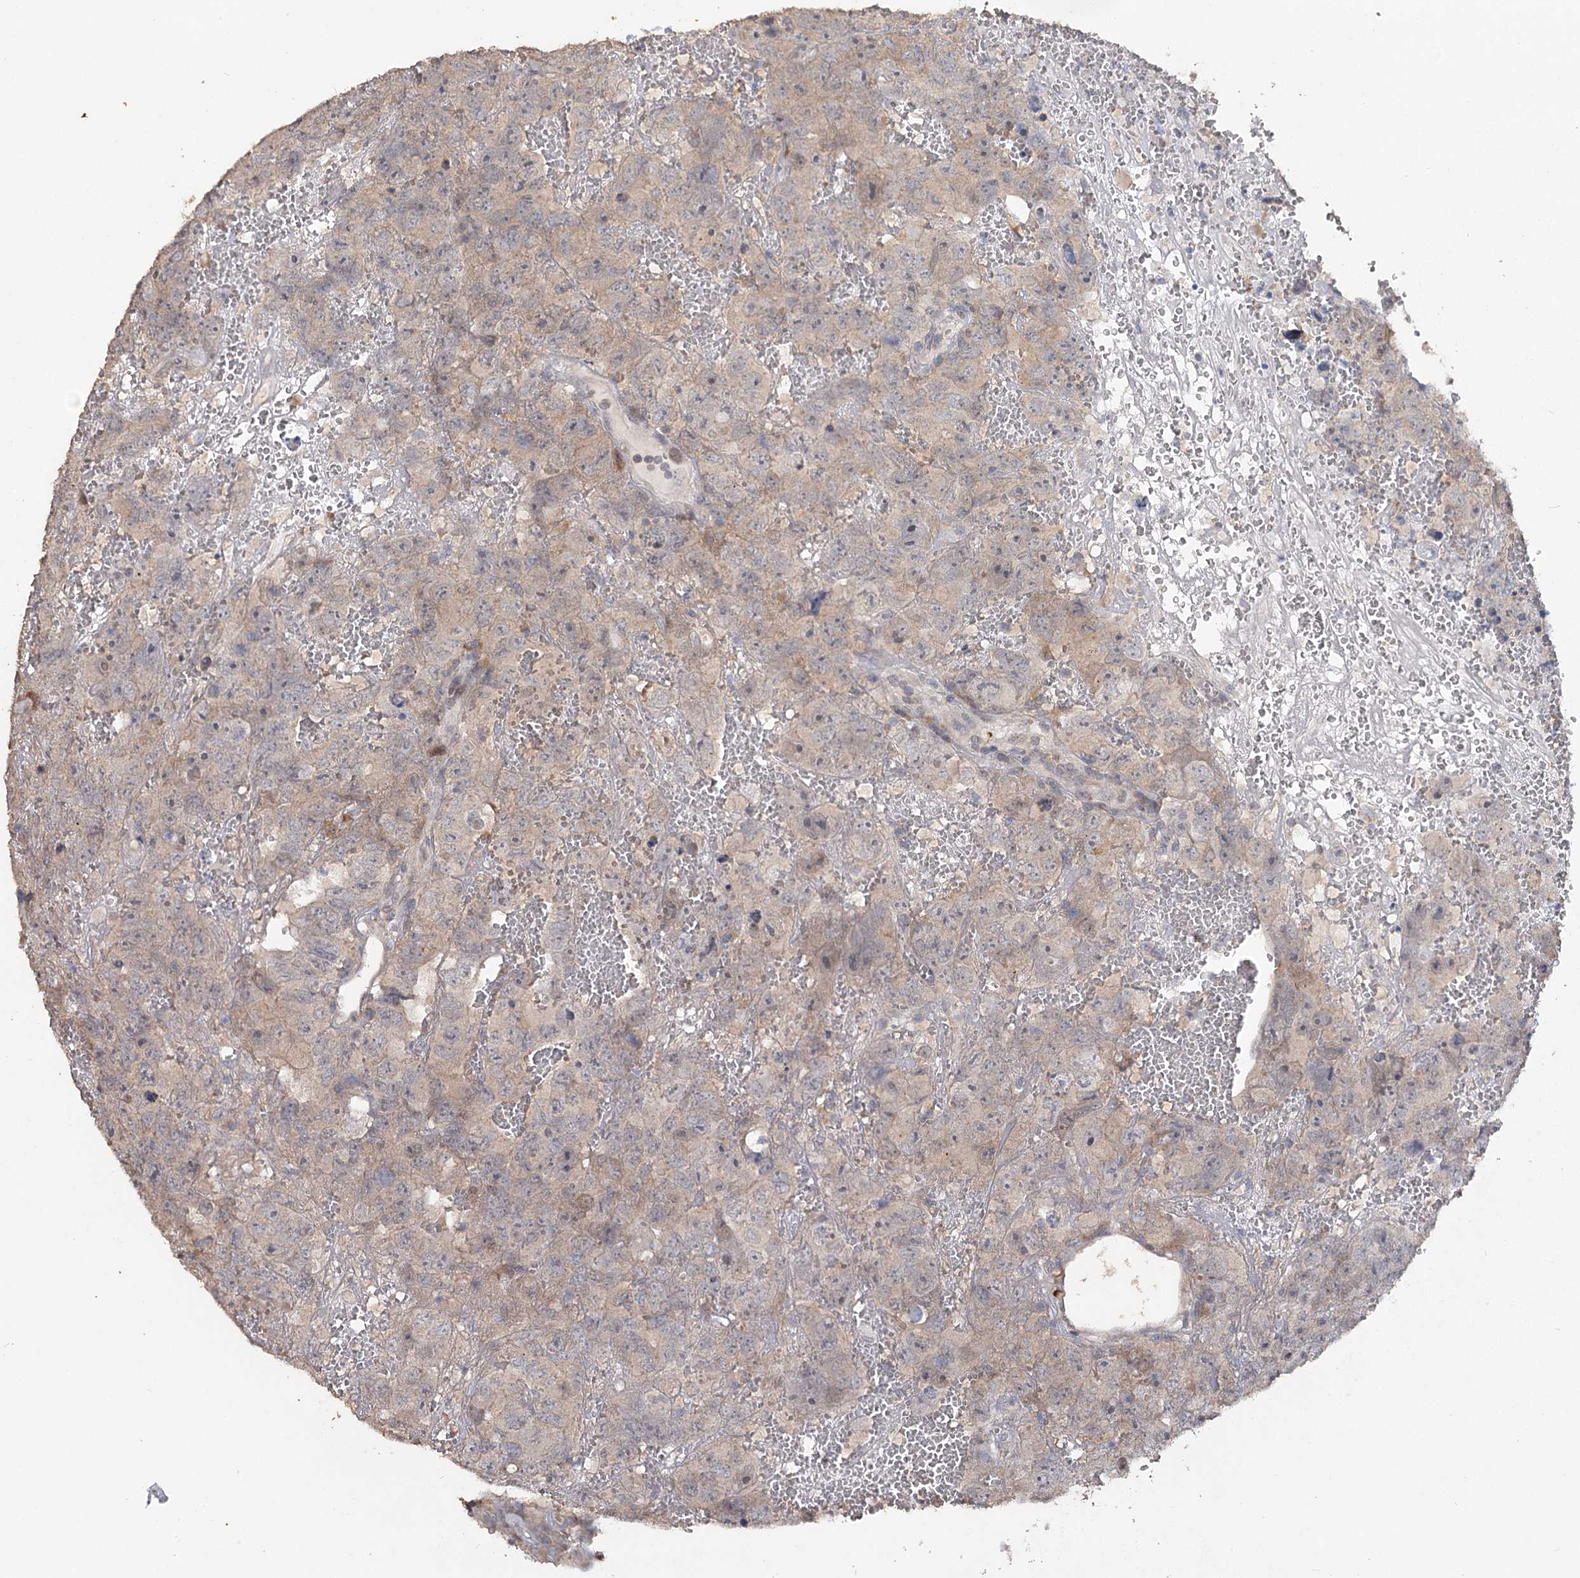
{"staining": {"intensity": "weak", "quantity": ">75%", "location": "cytoplasmic/membranous"}, "tissue": "testis cancer", "cell_type": "Tumor cells", "image_type": "cancer", "snomed": [{"axis": "morphology", "description": "Carcinoma, Embryonal, NOS"}, {"axis": "topography", "description": "Testis"}], "caption": "This is an image of IHC staining of testis cancer, which shows weak positivity in the cytoplasmic/membranous of tumor cells.", "gene": "MAP3K13", "patient": {"sex": "male", "age": 45}}